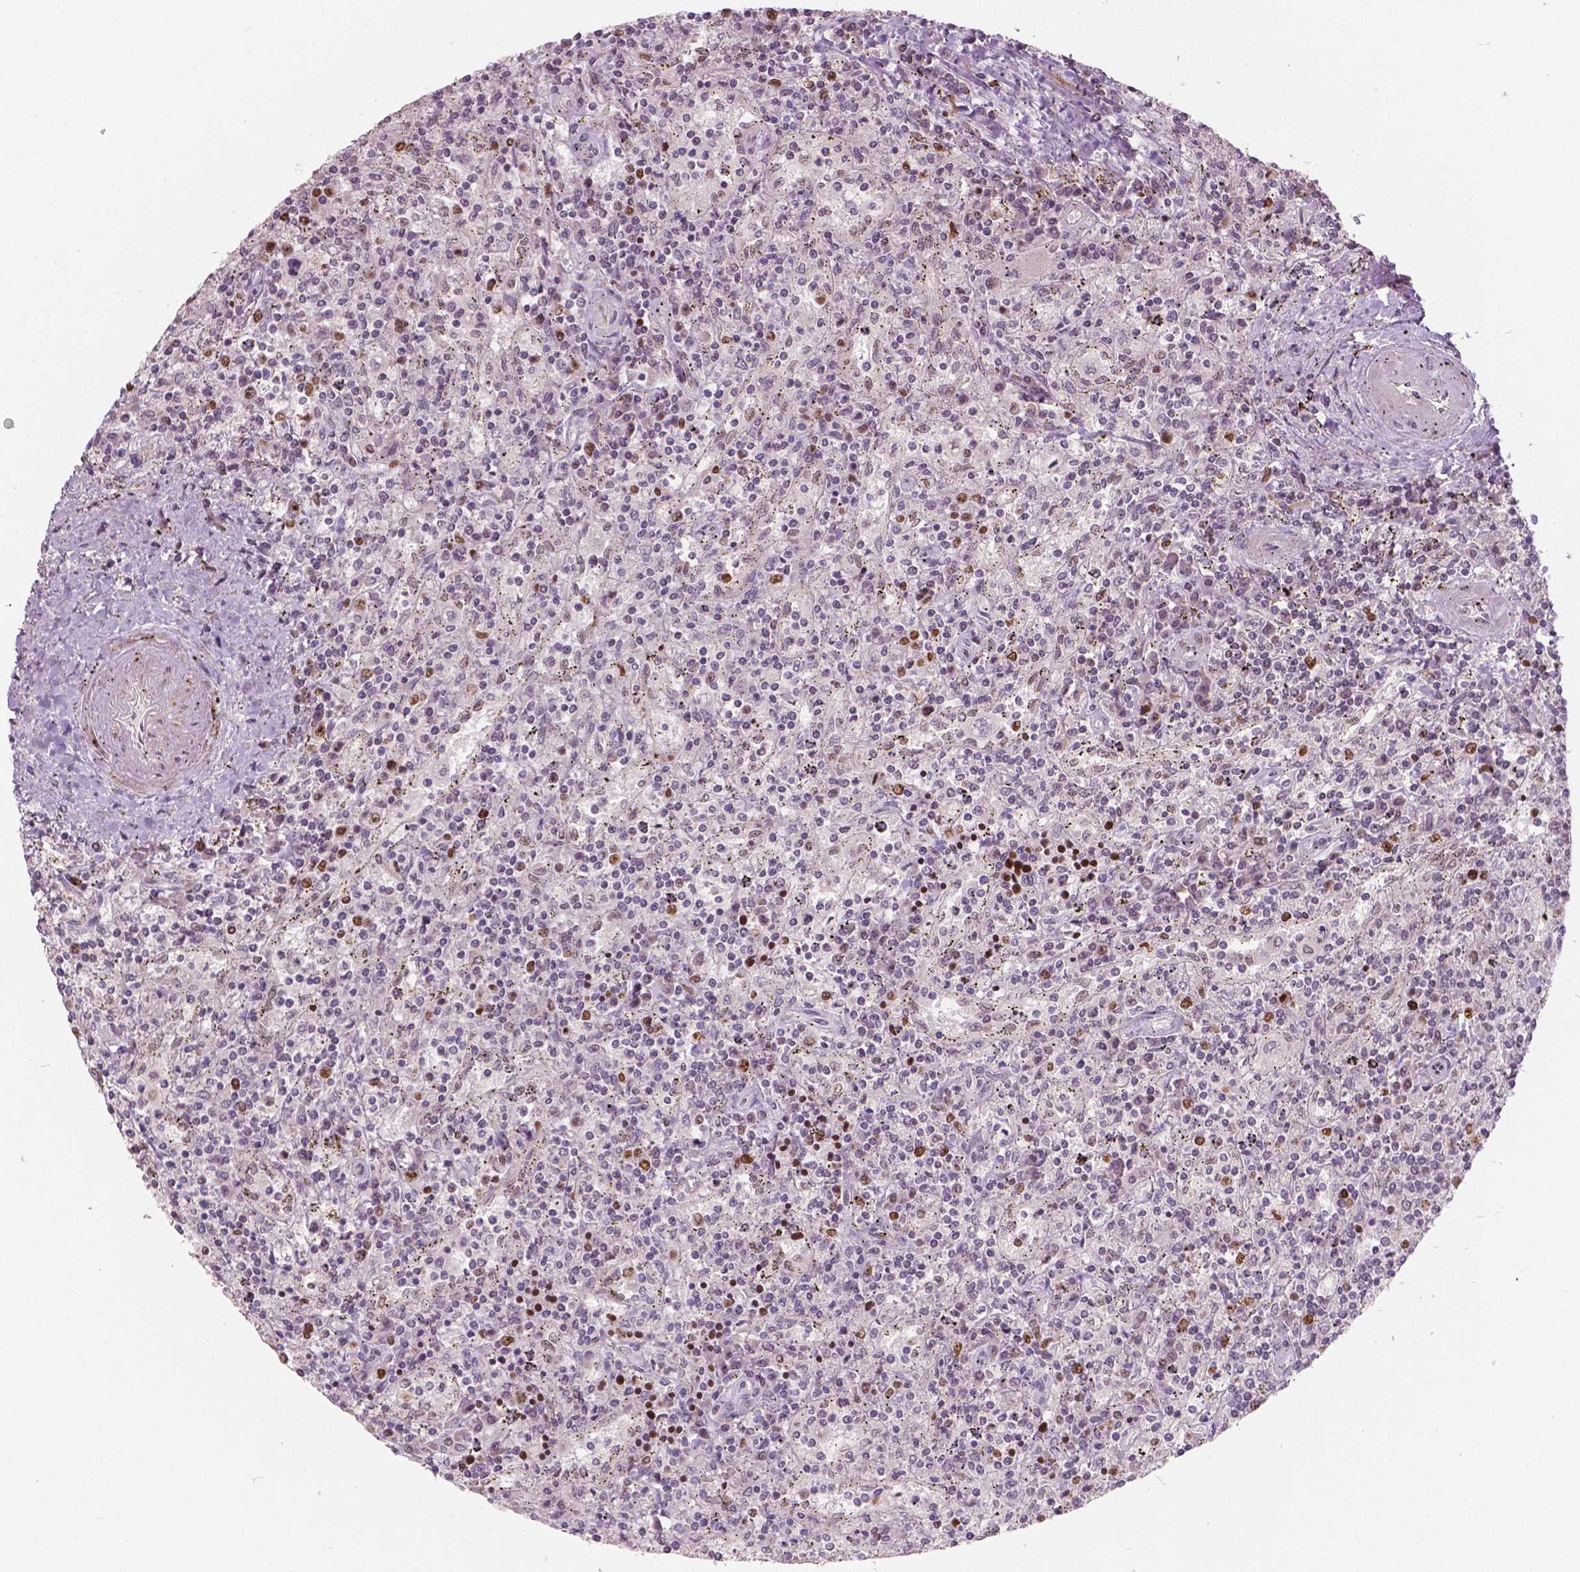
{"staining": {"intensity": "moderate", "quantity": "<25%", "location": "nuclear"}, "tissue": "lymphoma", "cell_type": "Tumor cells", "image_type": "cancer", "snomed": [{"axis": "morphology", "description": "Malignant lymphoma, non-Hodgkin's type, Low grade"}, {"axis": "topography", "description": "Spleen"}], "caption": "A low amount of moderate nuclear staining is identified in about <25% of tumor cells in malignant lymphoma, non-Hodgkin's type (low-grade) tissue.", "gene": "NSD2", "patient": {"sex": "male", "age": 62}}